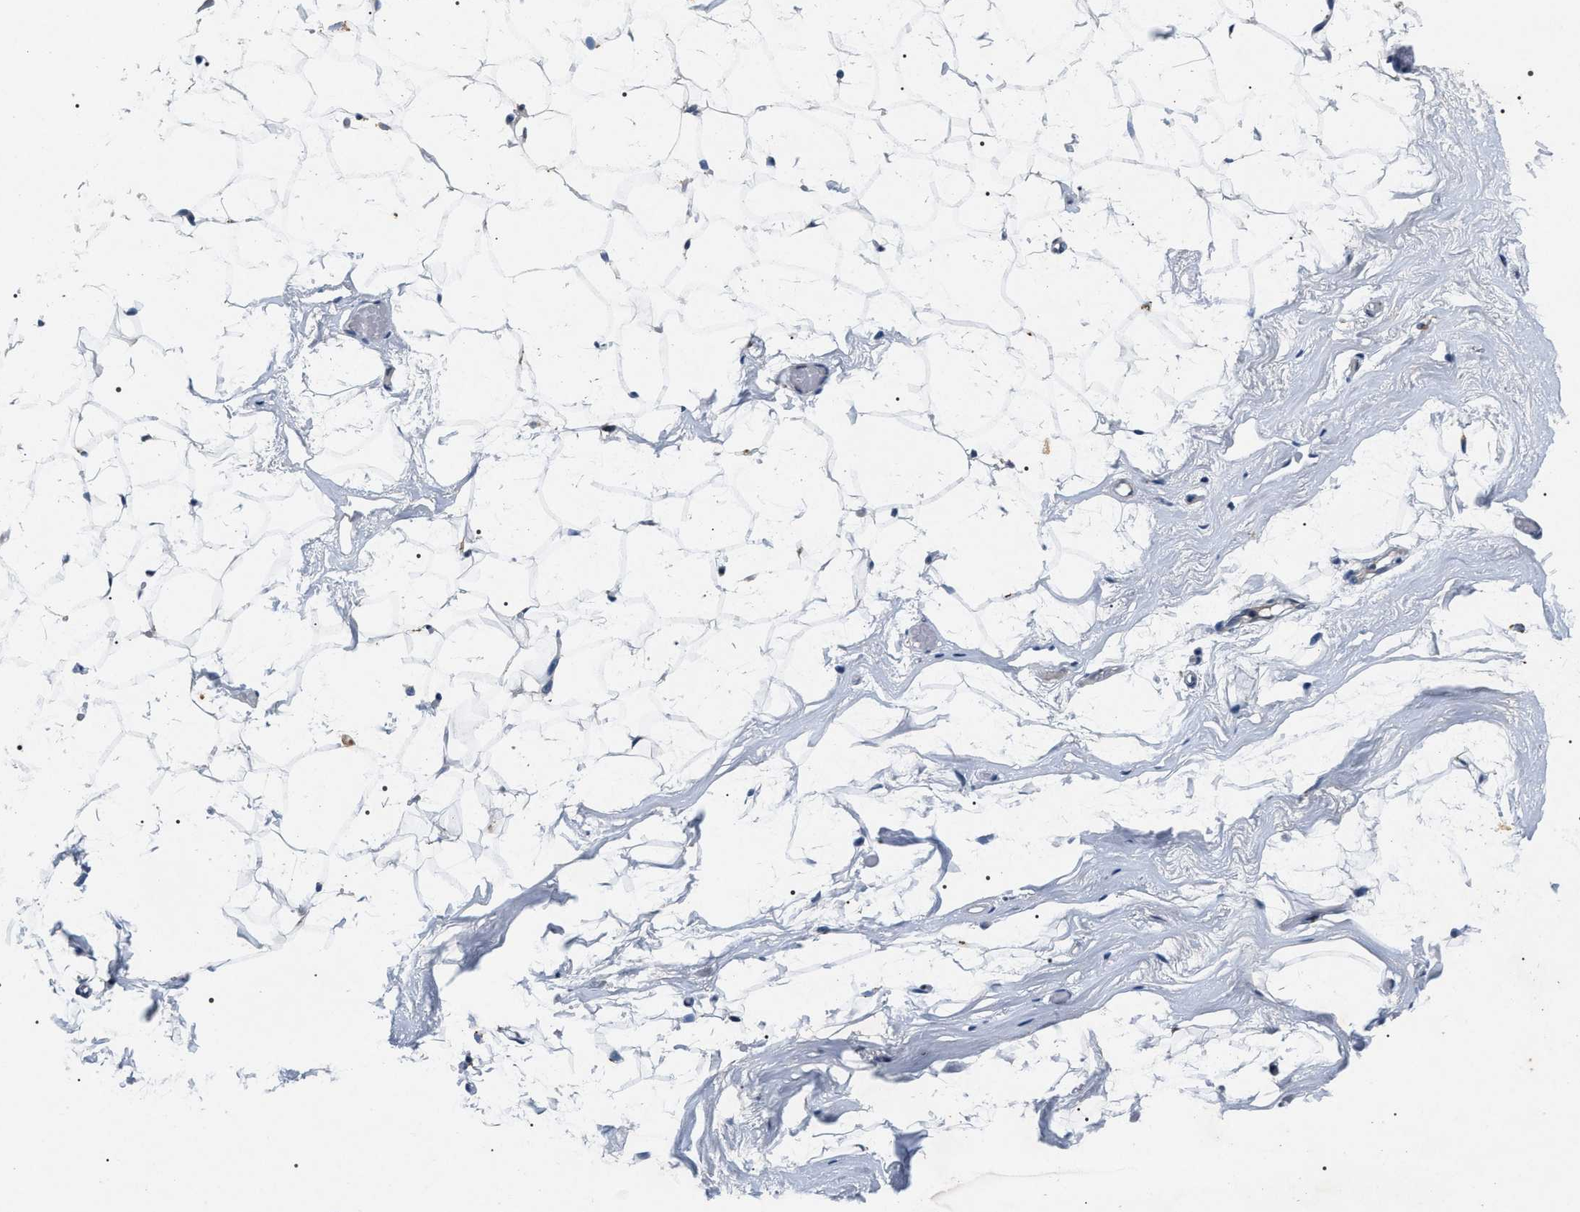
{"staining": {"intensity": "negative", "quantity": "none", "location": "none"}, "tissue": "adipose tissue", "cell_type": "Adipocytes", "image_type": "normal", "snomed": [{"axis": "morphology", "description": "Normal tissue, NOS"}, {"axis": "topography", "description": "Breast"}, {"axis": "topography", "description": "Soft tissue"}], "caption": "An immunohistochemistry histopathology image of normal adipose tissue is shown. There is no staining in adipocytes of adipose tissue.", "gene": "IFT81", "patient": {"sex": "female", "age": 75}}